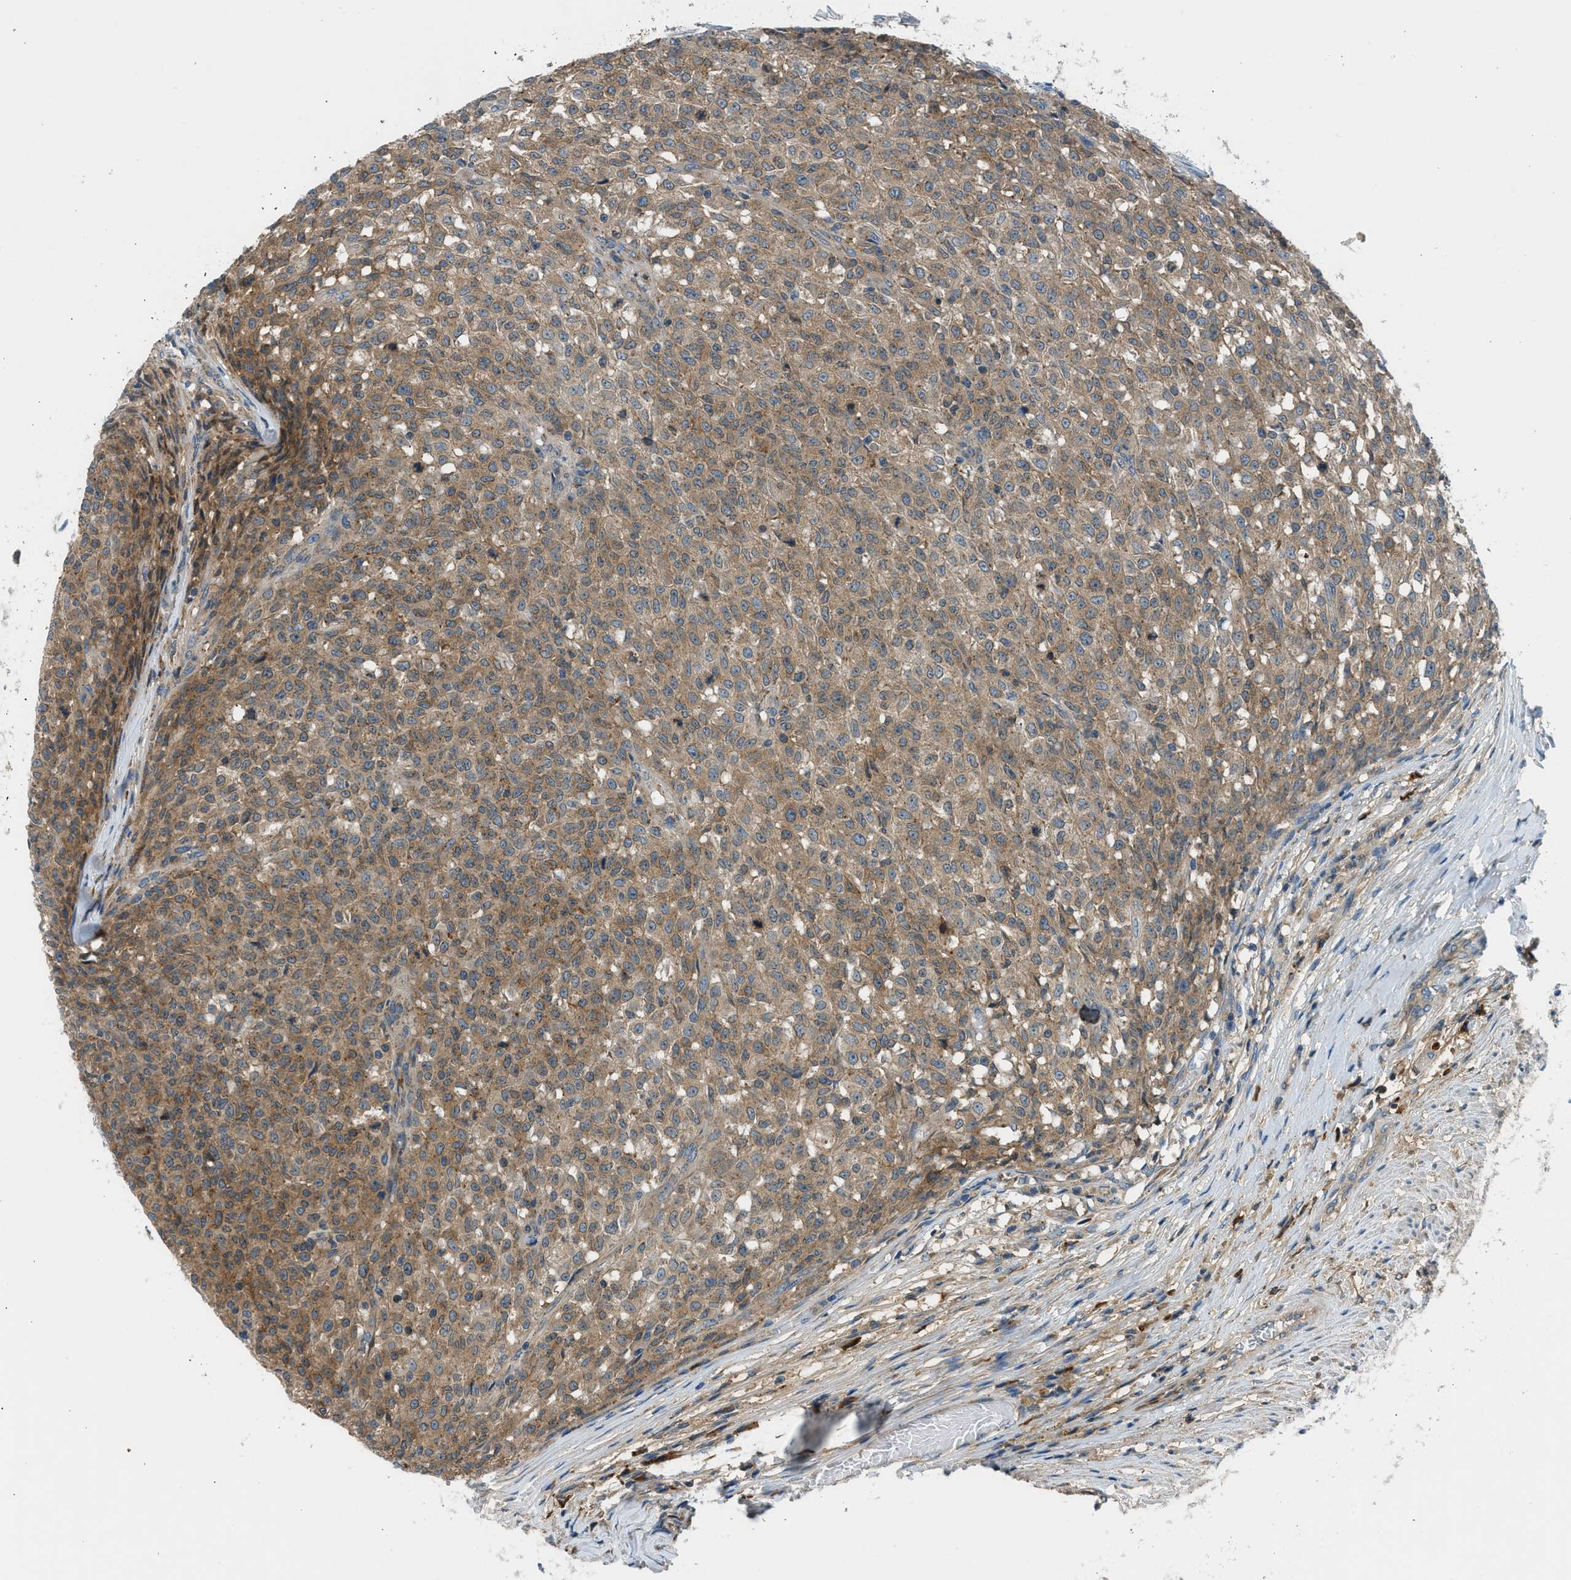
{"staining": {"intensity": "moderate", "quantity": ">75%", "location": "cytoplasmic/membranous"}, "tissue": "testis cancer", "cell_type": "Tumor cells", "image_type": "cancer", "snomed": [{"axis": "morphology", "description": "Seminoma, NOS"}, {"axis": "topography", "description": "Testis"}], "caption": "This is an image of immunohistochemistry (IHC) staining of testis seminoma, which shows moderate positivity in the cytoplasmic/membranous of tumor cells.", "gene": "EDARADD", "patient": {"sex": "male", "age": 59}}